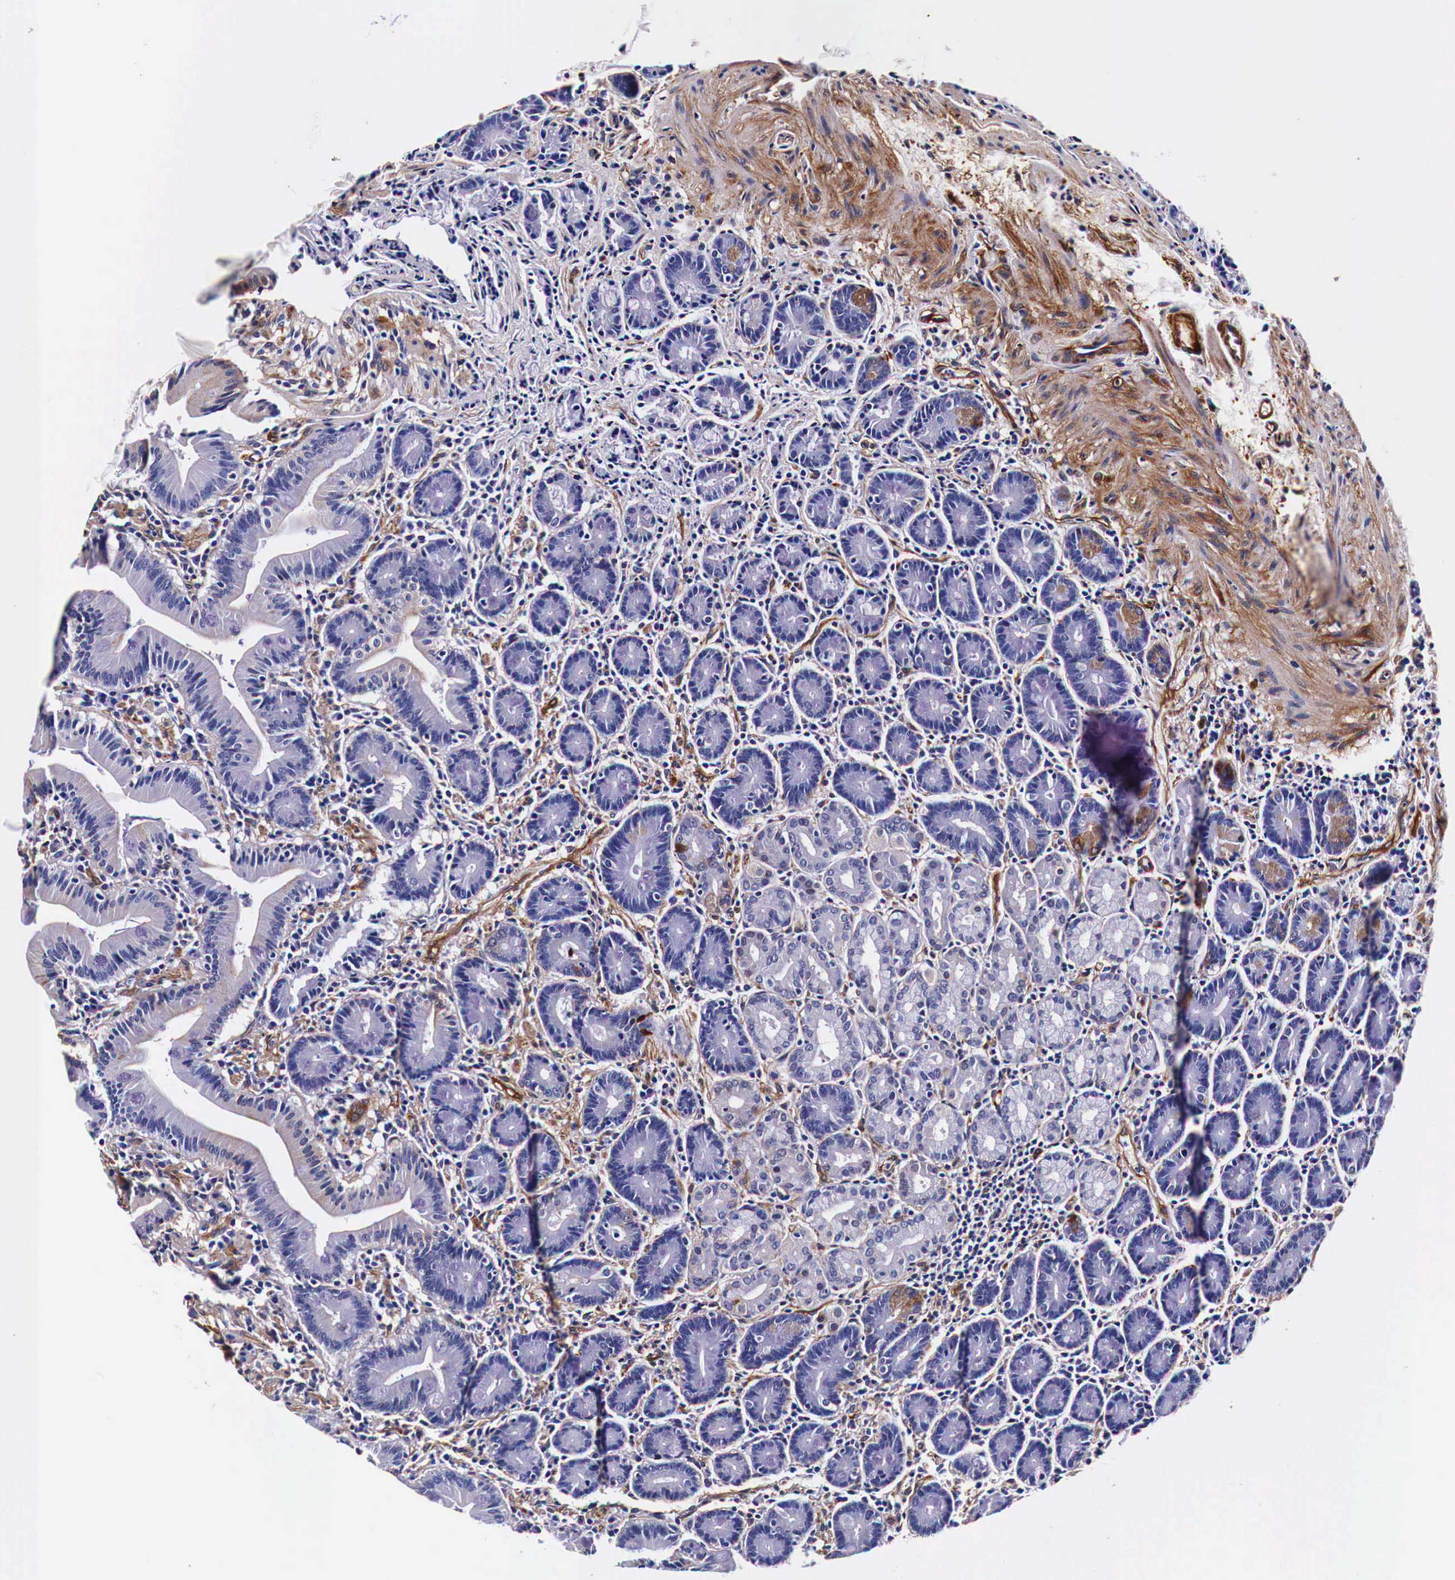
{"staining": {"intensity": "moderate", "quantity": "<25%", "location": "cytoplasmic/membranous"}, "tissue": "duodenum", "cell_type": "Glandular cells", "image_type": "normal", "snomed": [{"axis": "morphology", "description": "Normal tissue, NOS"}, {"axis": "topography", "description": "Duodenum"}], "caption": "IHC staining of normal duodenum, which demonstrates low levels of moderate cytoplasmic/membranous positivity in approximately <25% of glandular cells indicating moderate cytoplasmic/membranous protein positivity. The staining was performed using DAB (3,3'-diaminobenzidine) (brown) for protein detection and nuclei were counterstained in hematoxylin (blue).", "gene": "HSPB1", "patient": {"sex": "female", "age": 77}}